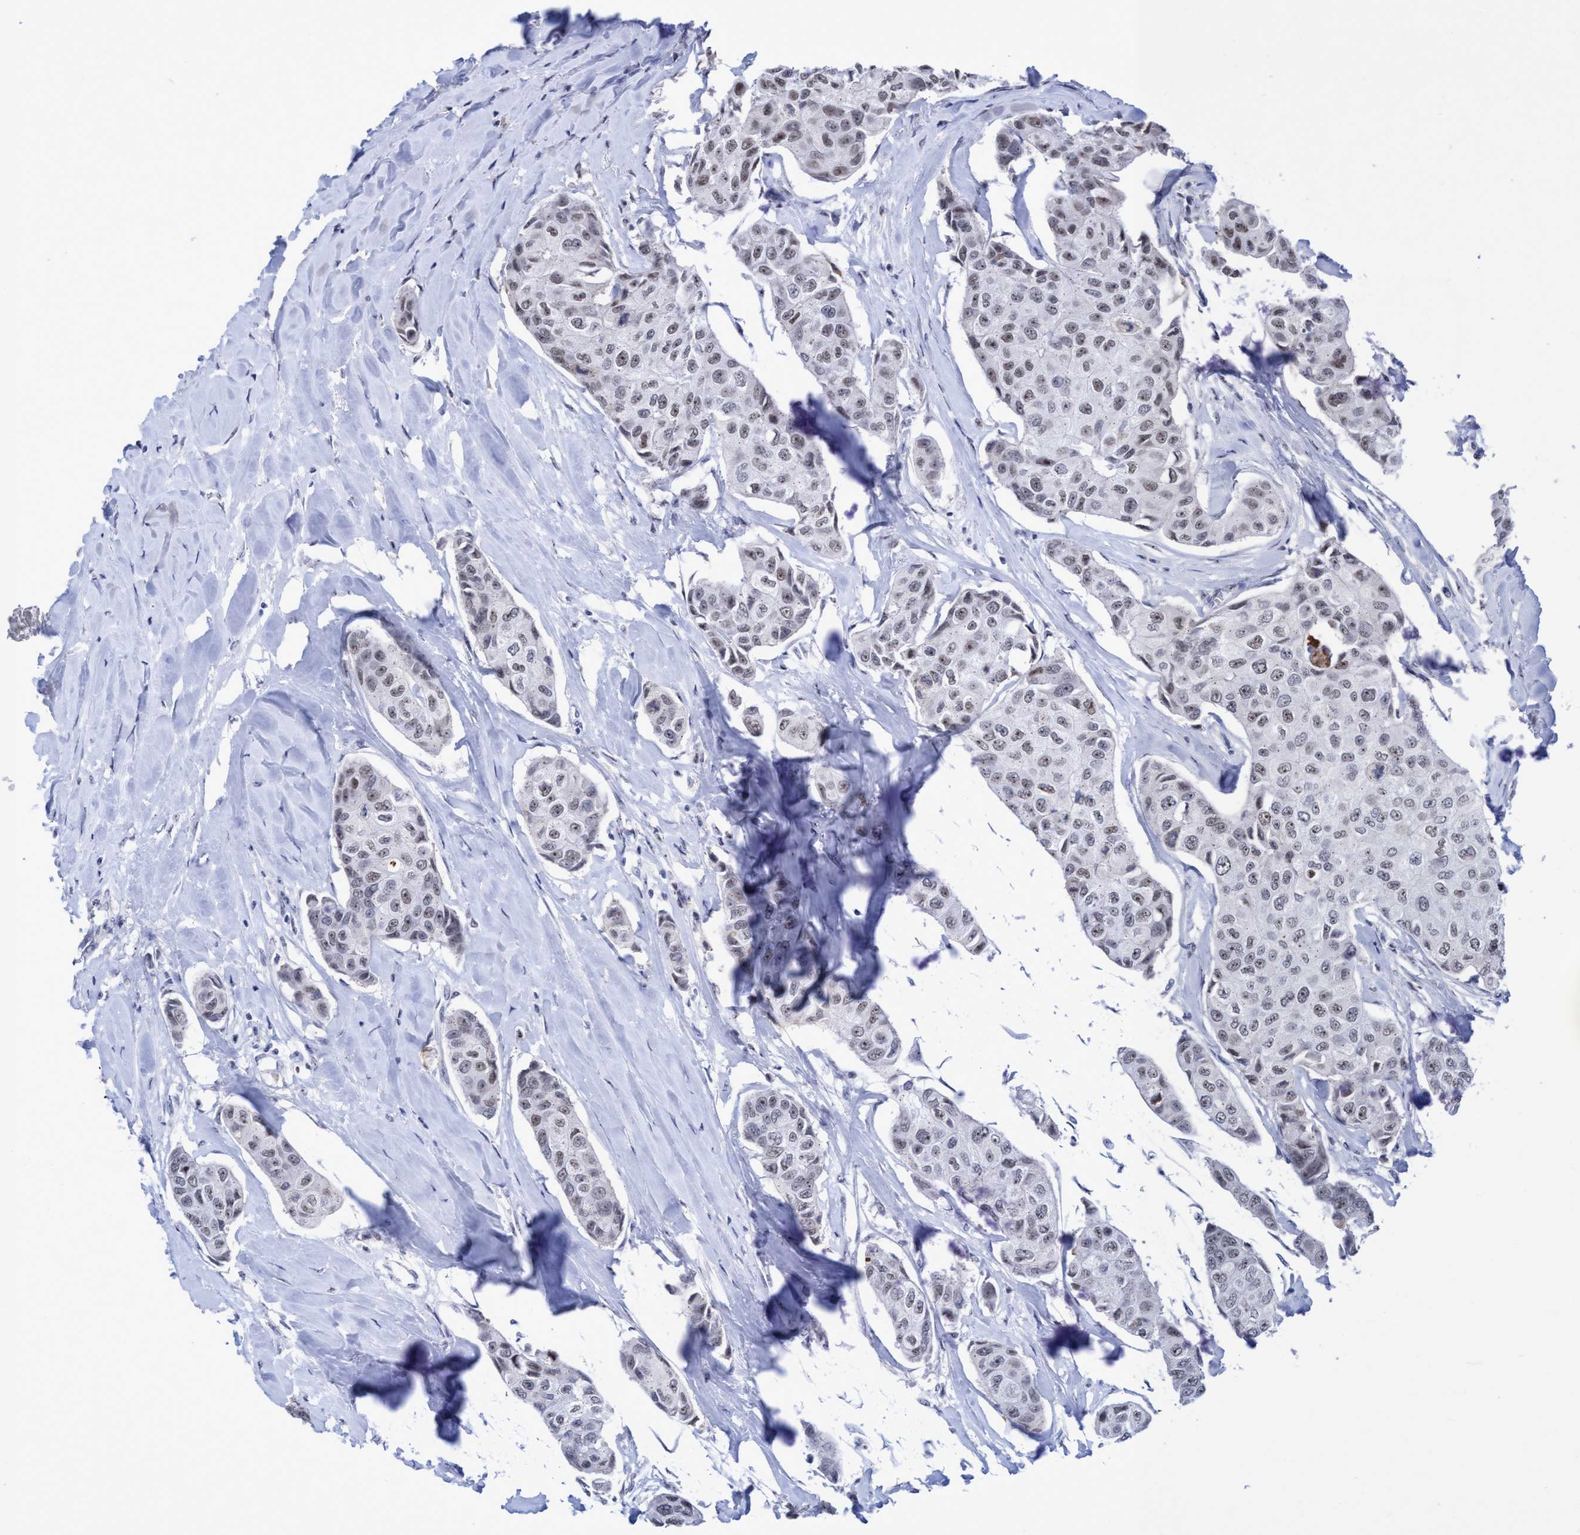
{"staining": {"intensity": "weak", "quantity": "25%-75%", "location": "nuclear"}, "tissue": "breast cancer", "cell_type": "Tumor cells", "image_type": "cancer", "snomed": [{"axis": "morphology", "description": "Duct carcinoma"}, {"axis": "topography", "description": "Breast"}], "caption": "This micrograph reveals immunohistochemistry staining of human breast cancer, with low weak nuclear expression in approximately 25%-75% of tumor cells.", "gene": "EFCAB10", "patient": {"sex": "female", "age": 80}}